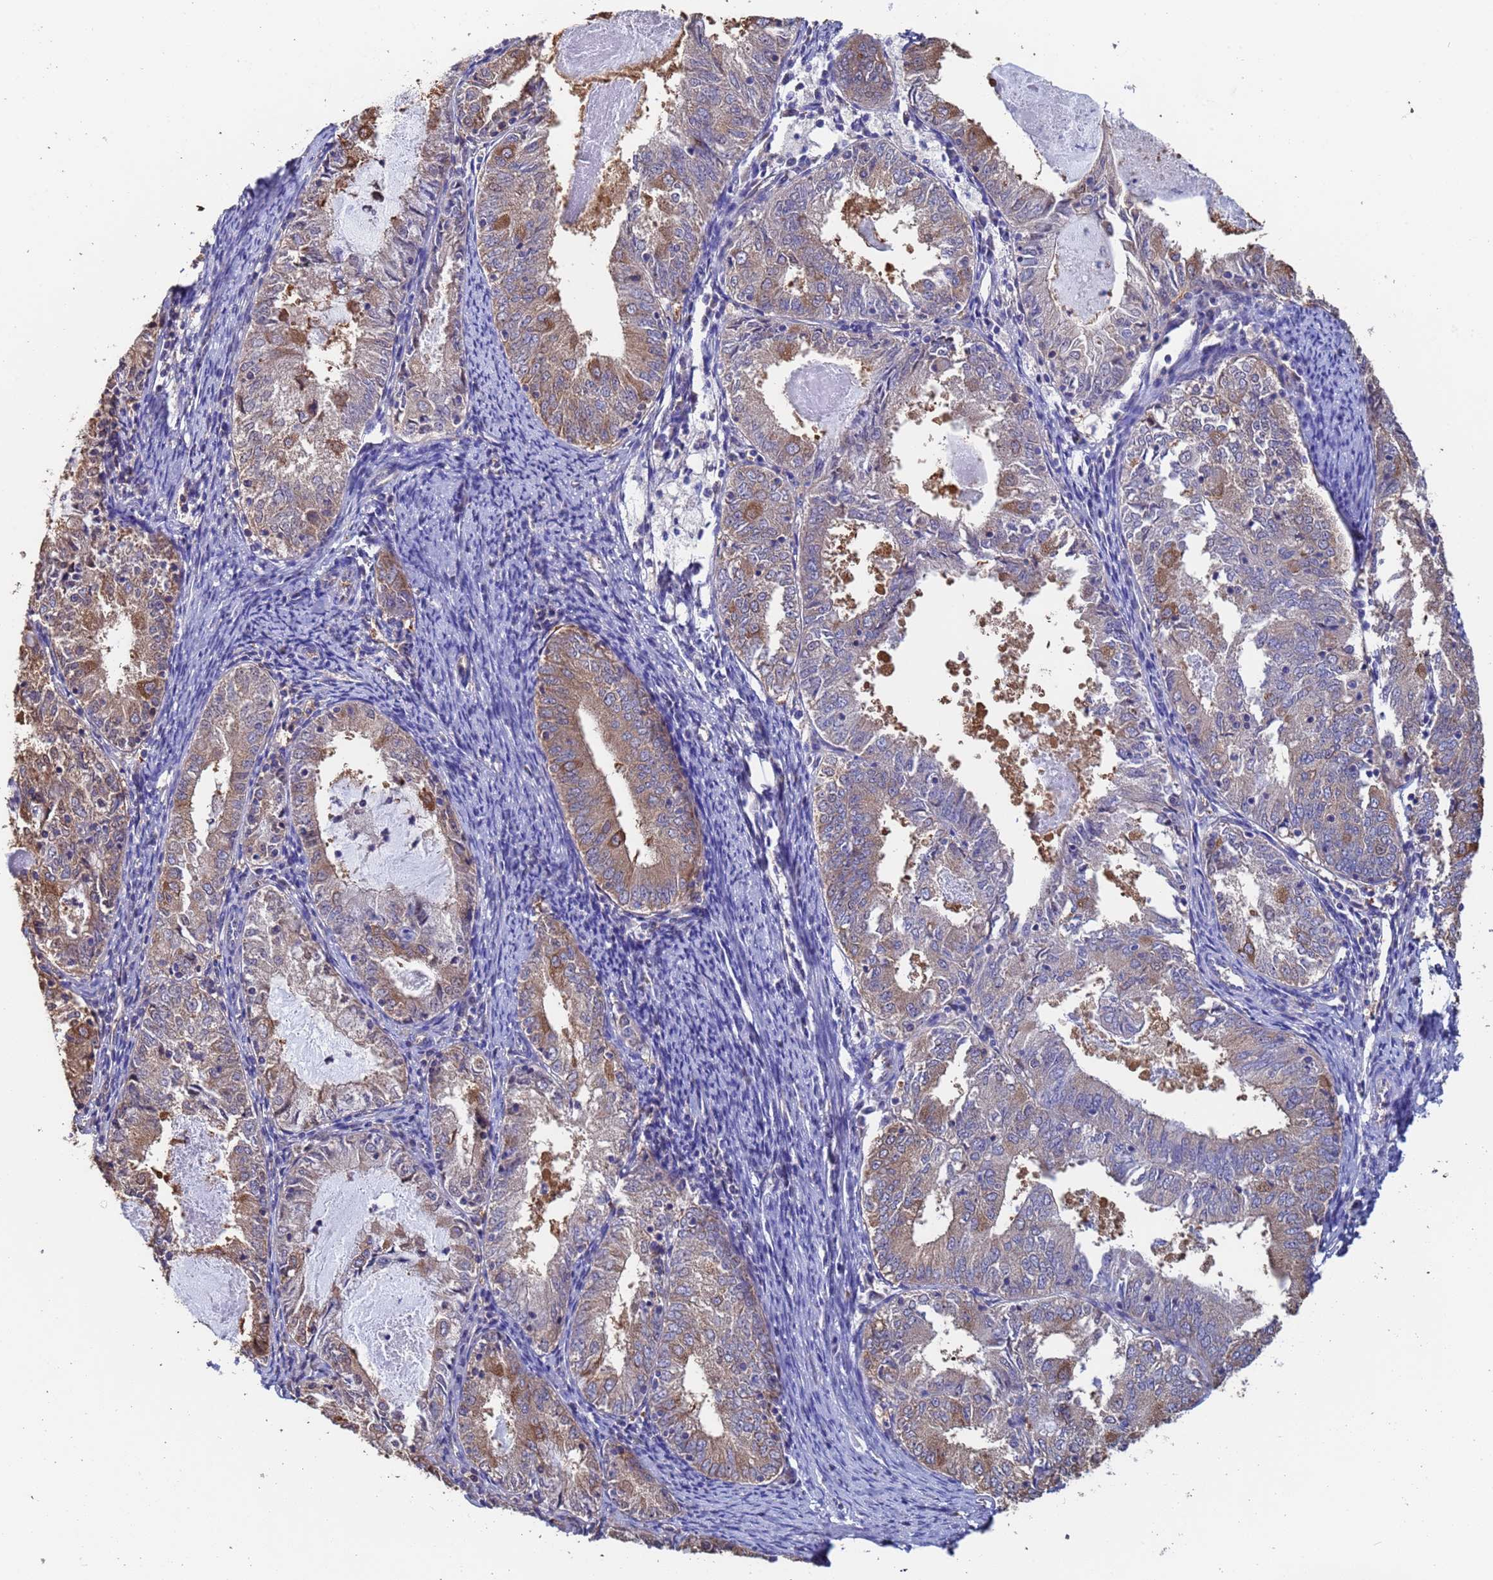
{"staining": {"intensity": "moderate", "quantity": "25%-75%", "location": "cytoplasmic/membranous"}, "tissue": "endometrial cancer", "cell_type": "Tumor cells", "image_type": "cancer", "snomed": [{"axis": "morphology", "description": "Adenocarcinoma, NOS"}, {"axis": "topography", "description": "Endometrium"}], "caption": "Endometrial cancer (adenocarcinoma) stained with a protein marker demonstrates moderate staining in tumor cells.", "gene": "FAM25A", "patient": {"sex": "female", "age": 57}}